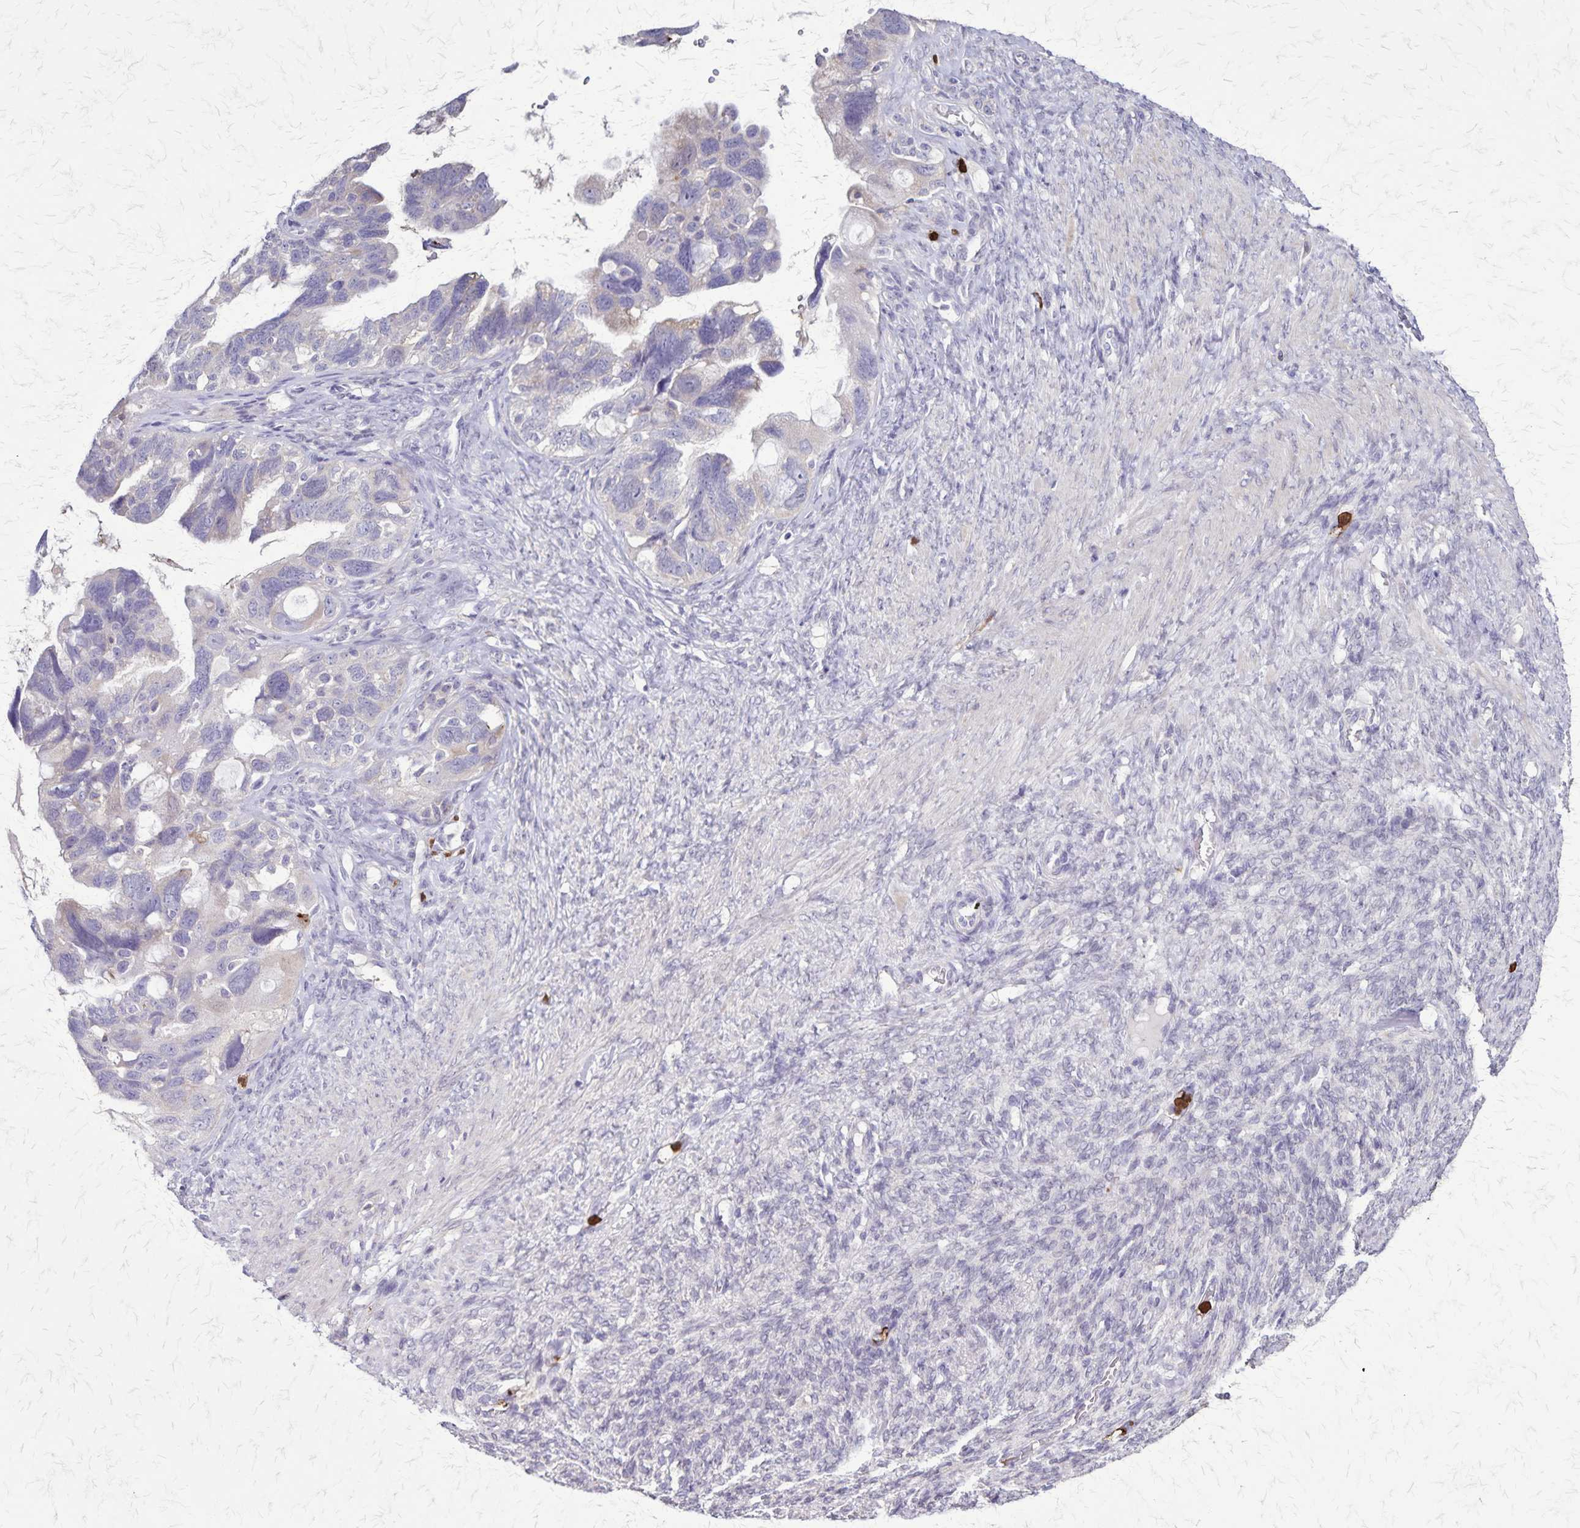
{"staining": {"intensity": "negative", "quantity": "none", "location": "none"}, "tissue": "ovarian cancer", "cell_type": "Tumor cells", "image_type": "cancer", "snomed": [{"axis": "morphology", "description": "Cystadenocarcinoma, serous, NOS"}, {"axis": "topography", "description": "Ovary"}], "caption": "The image displays no staining of tumor cells in ovarian cancer (serous cystadenocarcinoma). The staining was performed using DAB to visualize the protein expression in brown, while the nuclei were stained in blue with hematoxylin (Magnification: 20x).", "gene": "ULBP3", "patient": {"sex": "female", "age": 60}}